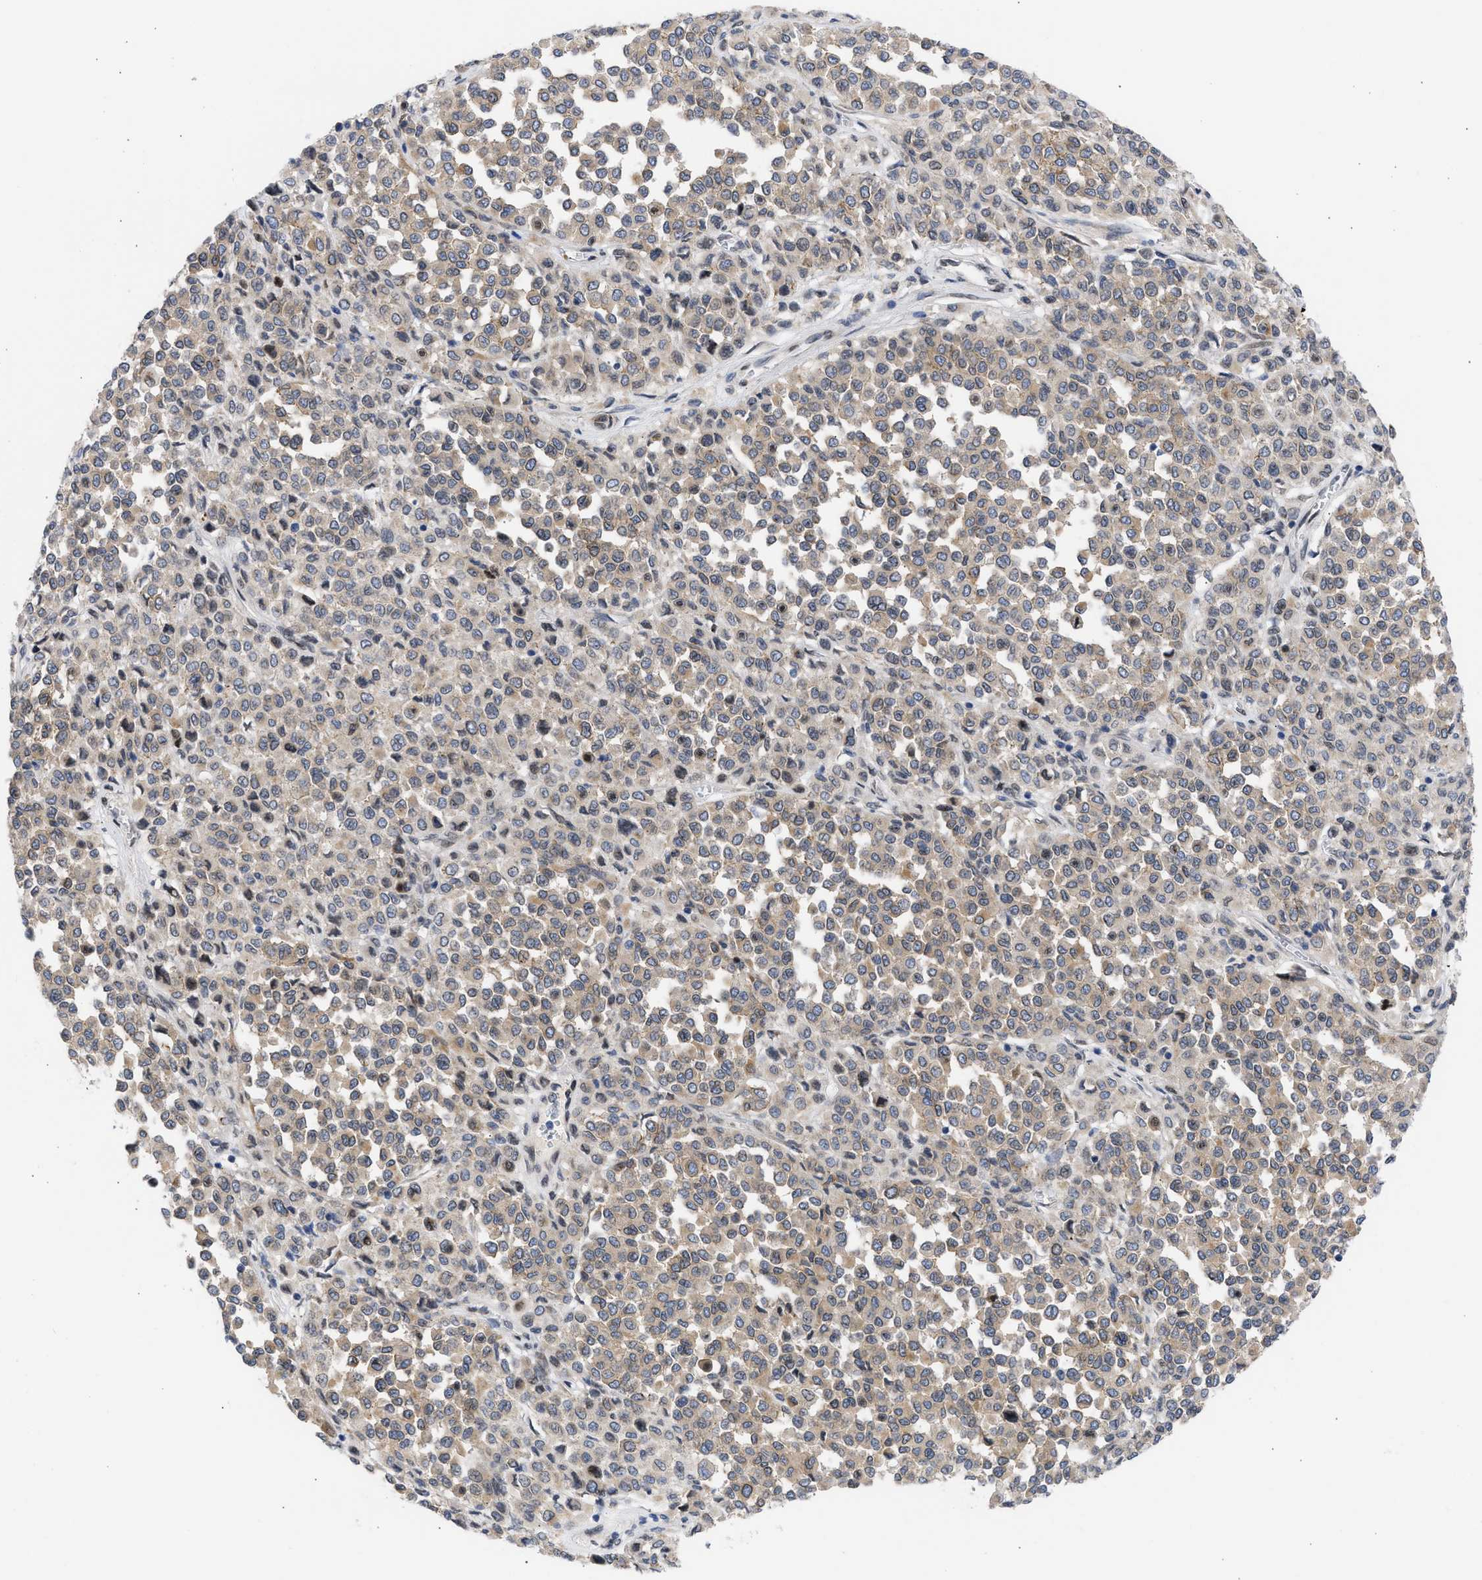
{"staining": {"intensity": "weak", "quantity": "25%-75%", "location": "cytoplasmic/membranous"}, "tissue": "melanoma", "cell_type": "Tumor cells", "image_type": "cancer", "snomed": [{"axis": "morphology", "description": "Malignant melanoma, Metastatic site"}, {"axis": "topography", "description": "Pancreas"}], "caption": "Melanoma stained with immunohistochemistry (IHC) exhibits weak cytoplasmic/membranous positivity in approximately 25%-75% of tumor cells.", "gene": "NUP35", "patient": {"sex": "female", "age": 30}}